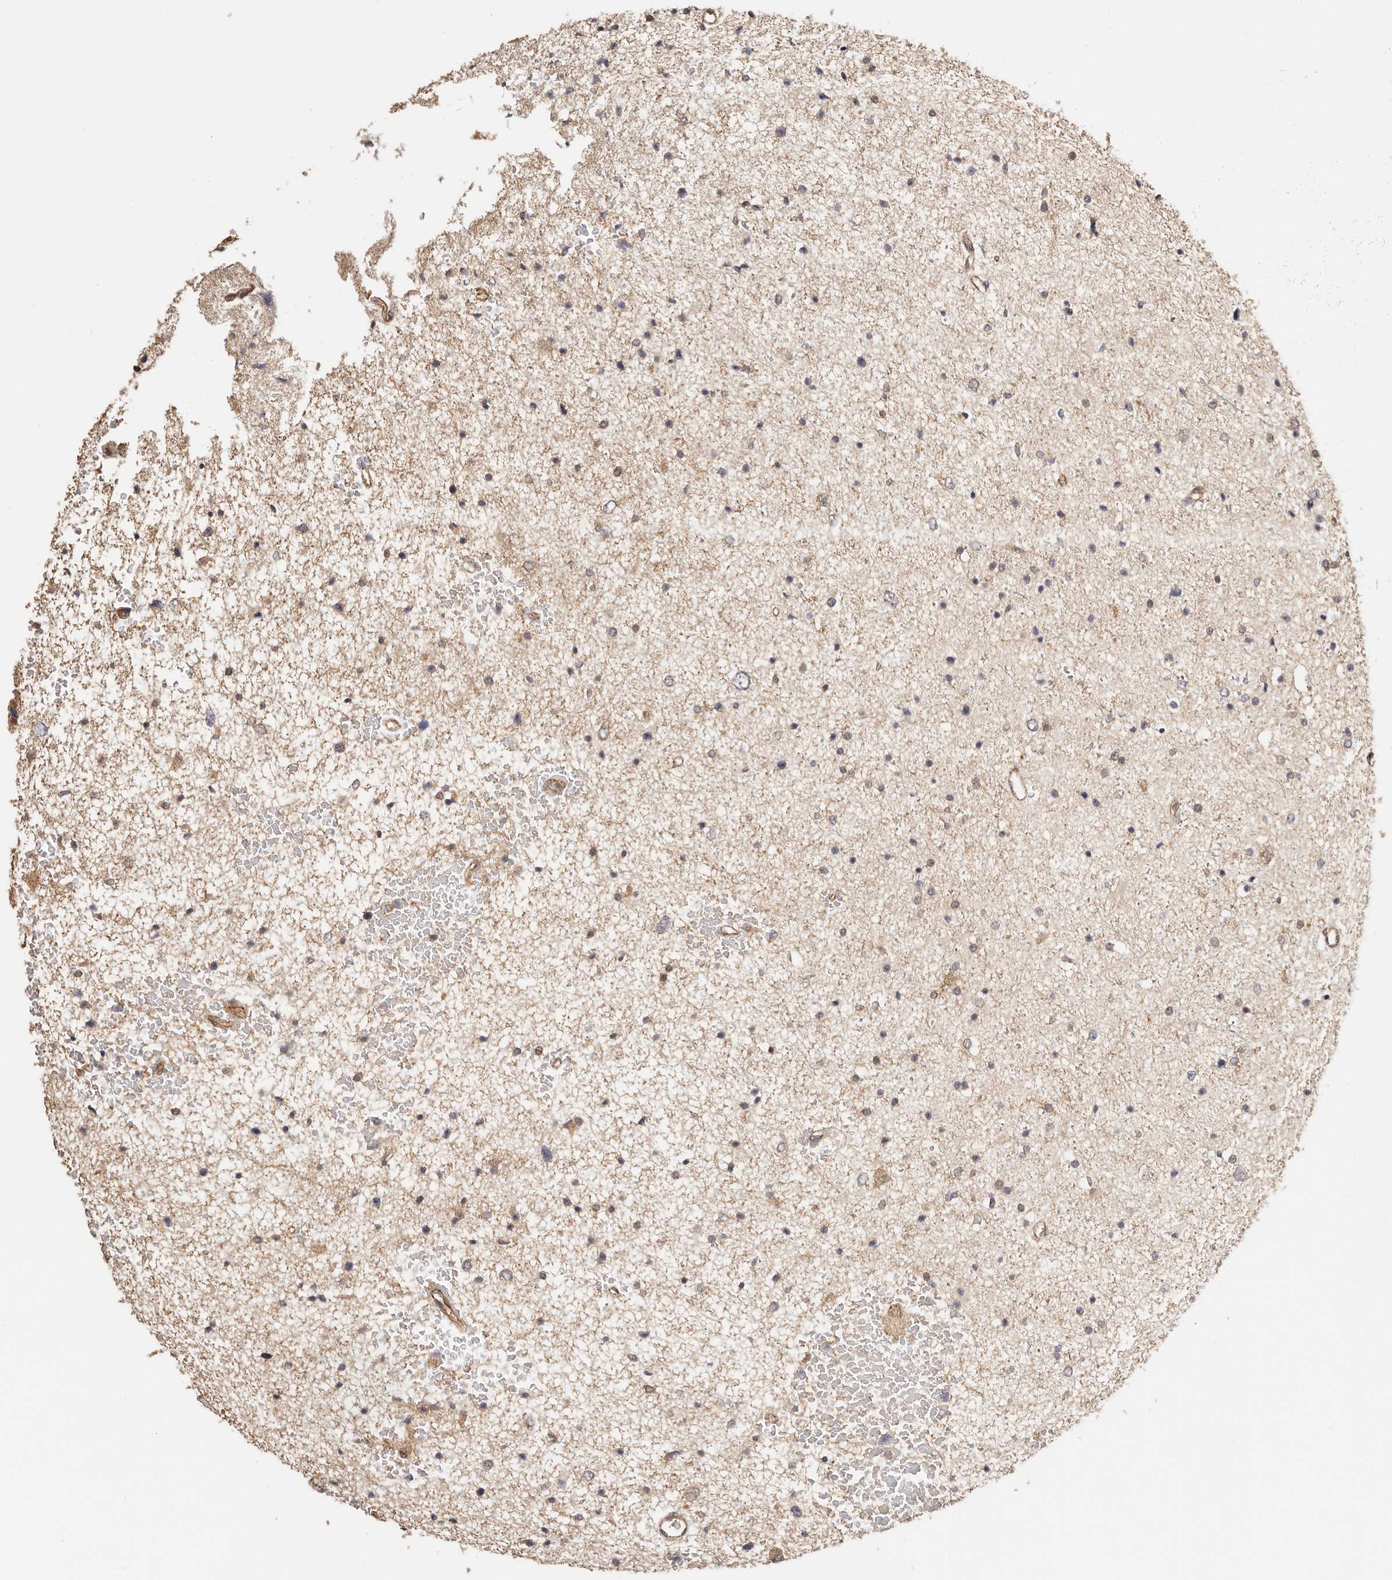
{"staining": {"intensity": "weak", "quantity": "25%-75%", "location": "cytoplasmic/membranous"}, "tissue": "glioma", "cell_type": "Tumor cells", "image_type": "cancer", "snomed": [{"axis": "morphology", "description": "Glioma, malignant, Low grade"}, {"axis": "topography", "description": "Cerebral cortex"}], "caption": "The histopathology image displays a brown stain indicating the presence of a protein in the cytoplasmic/membranous of tumor cells in malignant glioma (low-grade). (brown staining indicates protein expression, while blue staining denotes nuclei).", "gene": "AFDN", "patient": {"sex": "female", "age": 39}}